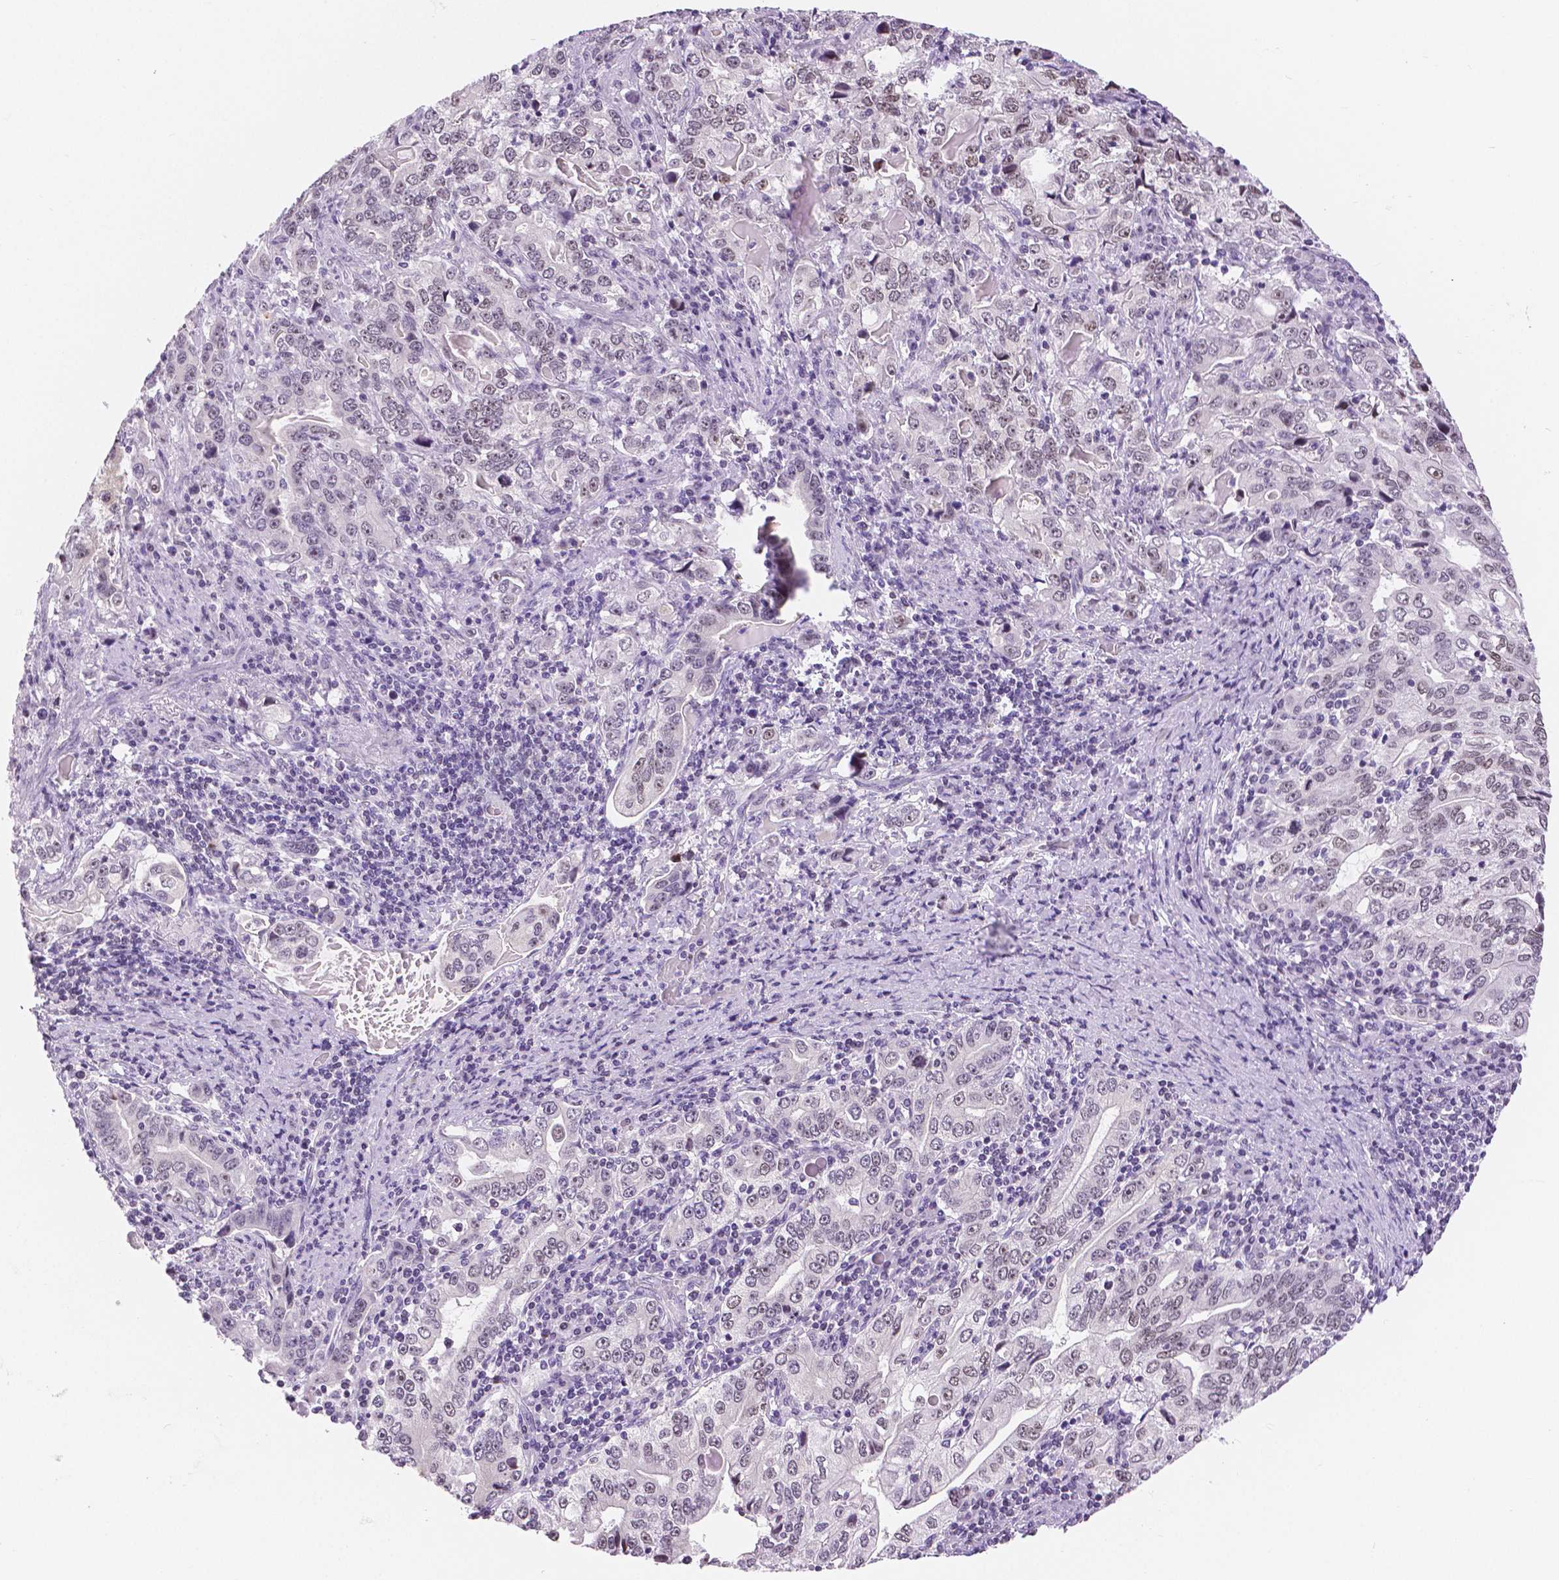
{"staining": {"intensity": "negative", "quantity": "none", "location": "none"}, "tissue": "stomach cancer", "cell_type": "Tumor cells", "image_type": "cancer", "snomed": [{"axis": "morphology", "description": "Adenocarcinoma, NOS"}, {"axis": "topography", "description": "Stomach, lower"}], "caption": "High power microscopy histopathology image of an immunohistochemistry image of adenocarcinoma (stomach), revealing no significant staining in tumor cells.", "gene": "NHP2", "patient": {"sex": "female", "age": 72}}